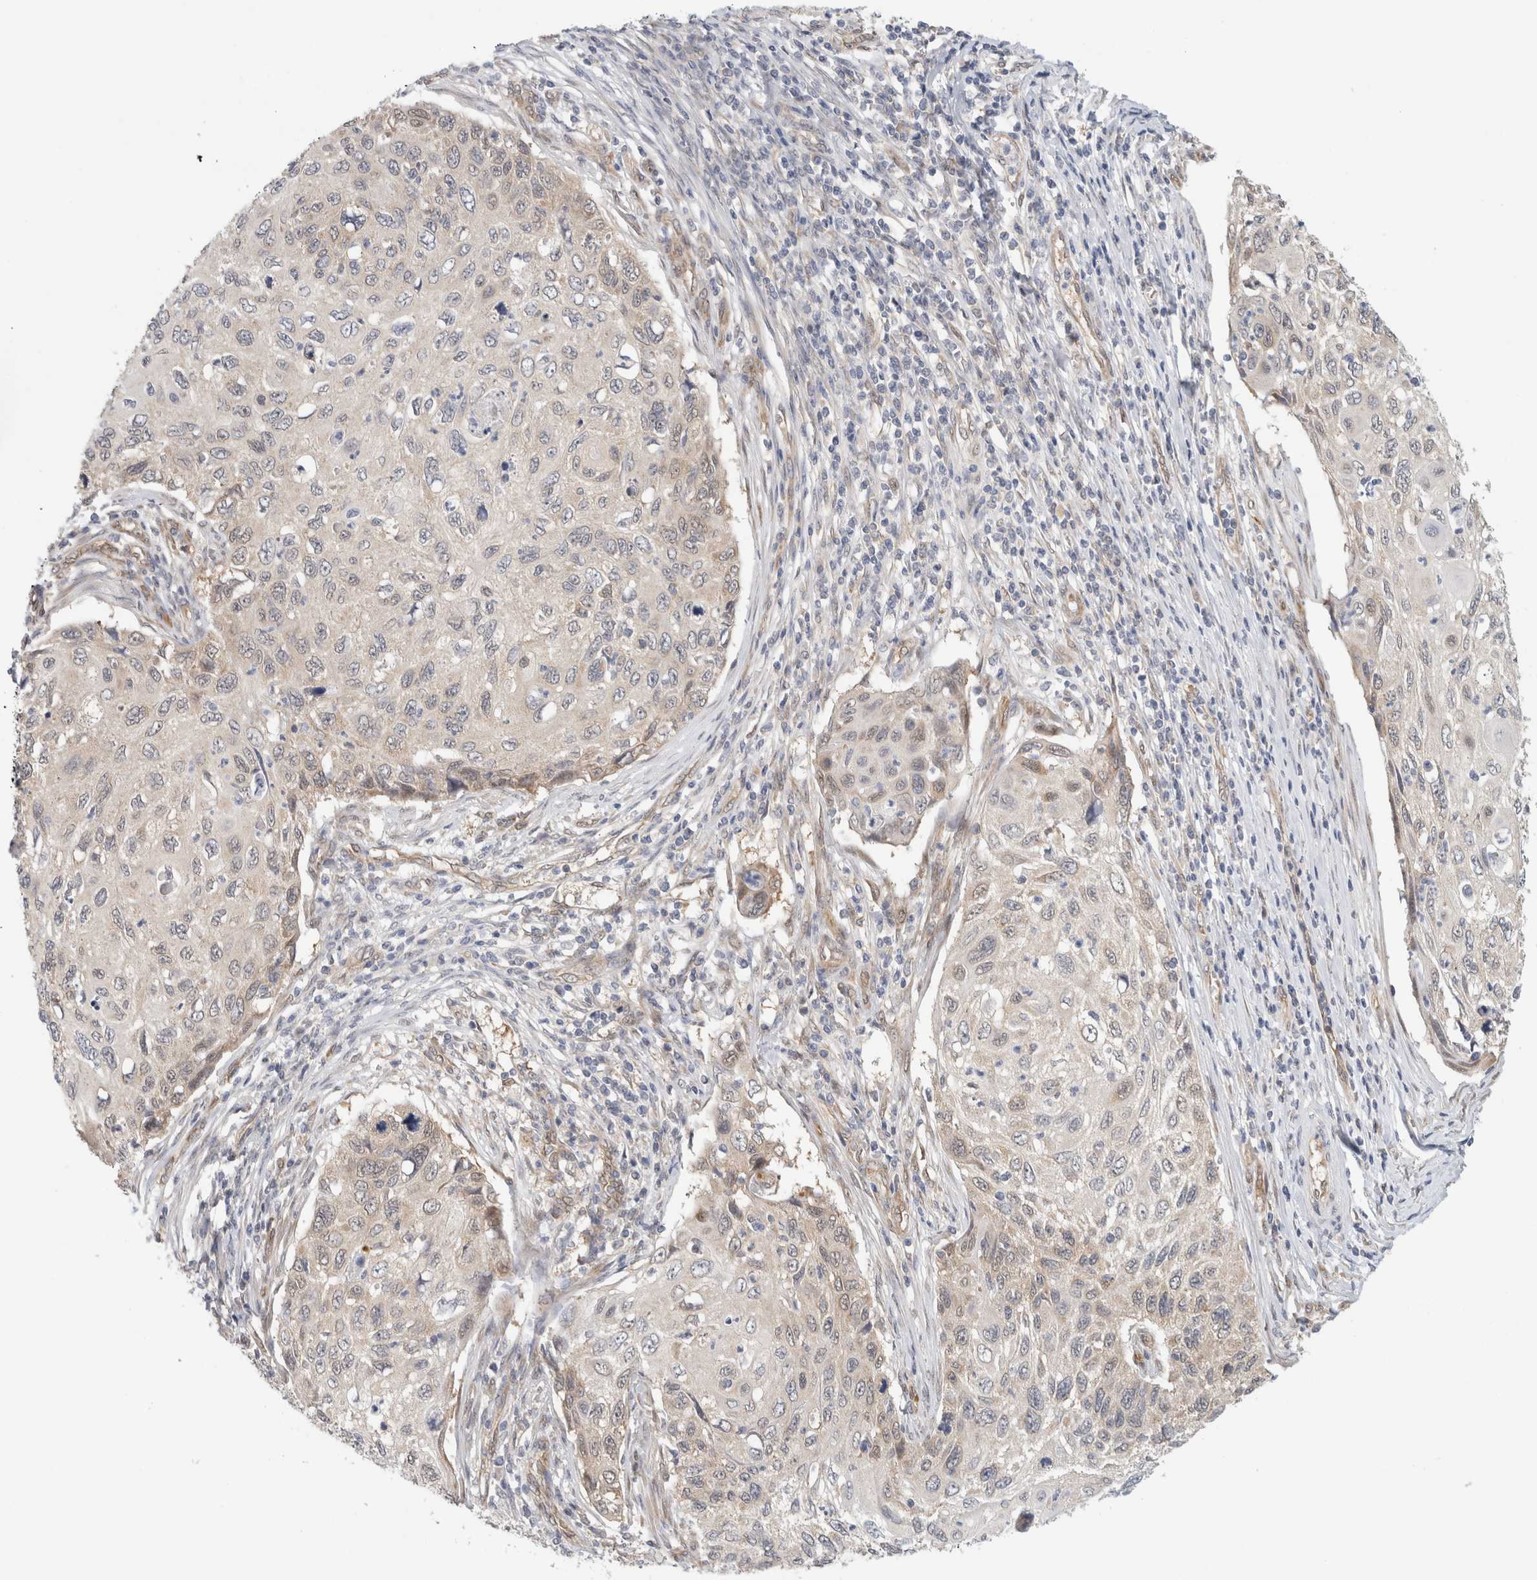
{"staining": {"intensity": "negative", "quantity": "none", "location": "none"}, "tissue": "cervical cancer", "cell_type": "Tumor cells", "image_type": "cancer", "snomed": [{"axis": "morphology", "description": "Squamous cell carcinoma, NOS"}, {"axis": "topography", "description": "Cervix"}], "caption": "This is a histopathology image of immunohistochemistry staining of cervical squamous cell carcinoma, which shows no positivity in tumor cells. The staining was performed using DAB (3,3'-diaminobenzidine) to visualize the protein expression in brown, while the nuclei were stained in blue with hematoxylin (Magnification: 20x).", "gene": "EIF4G3", "patient": {"sex": "female", "age": 70}}